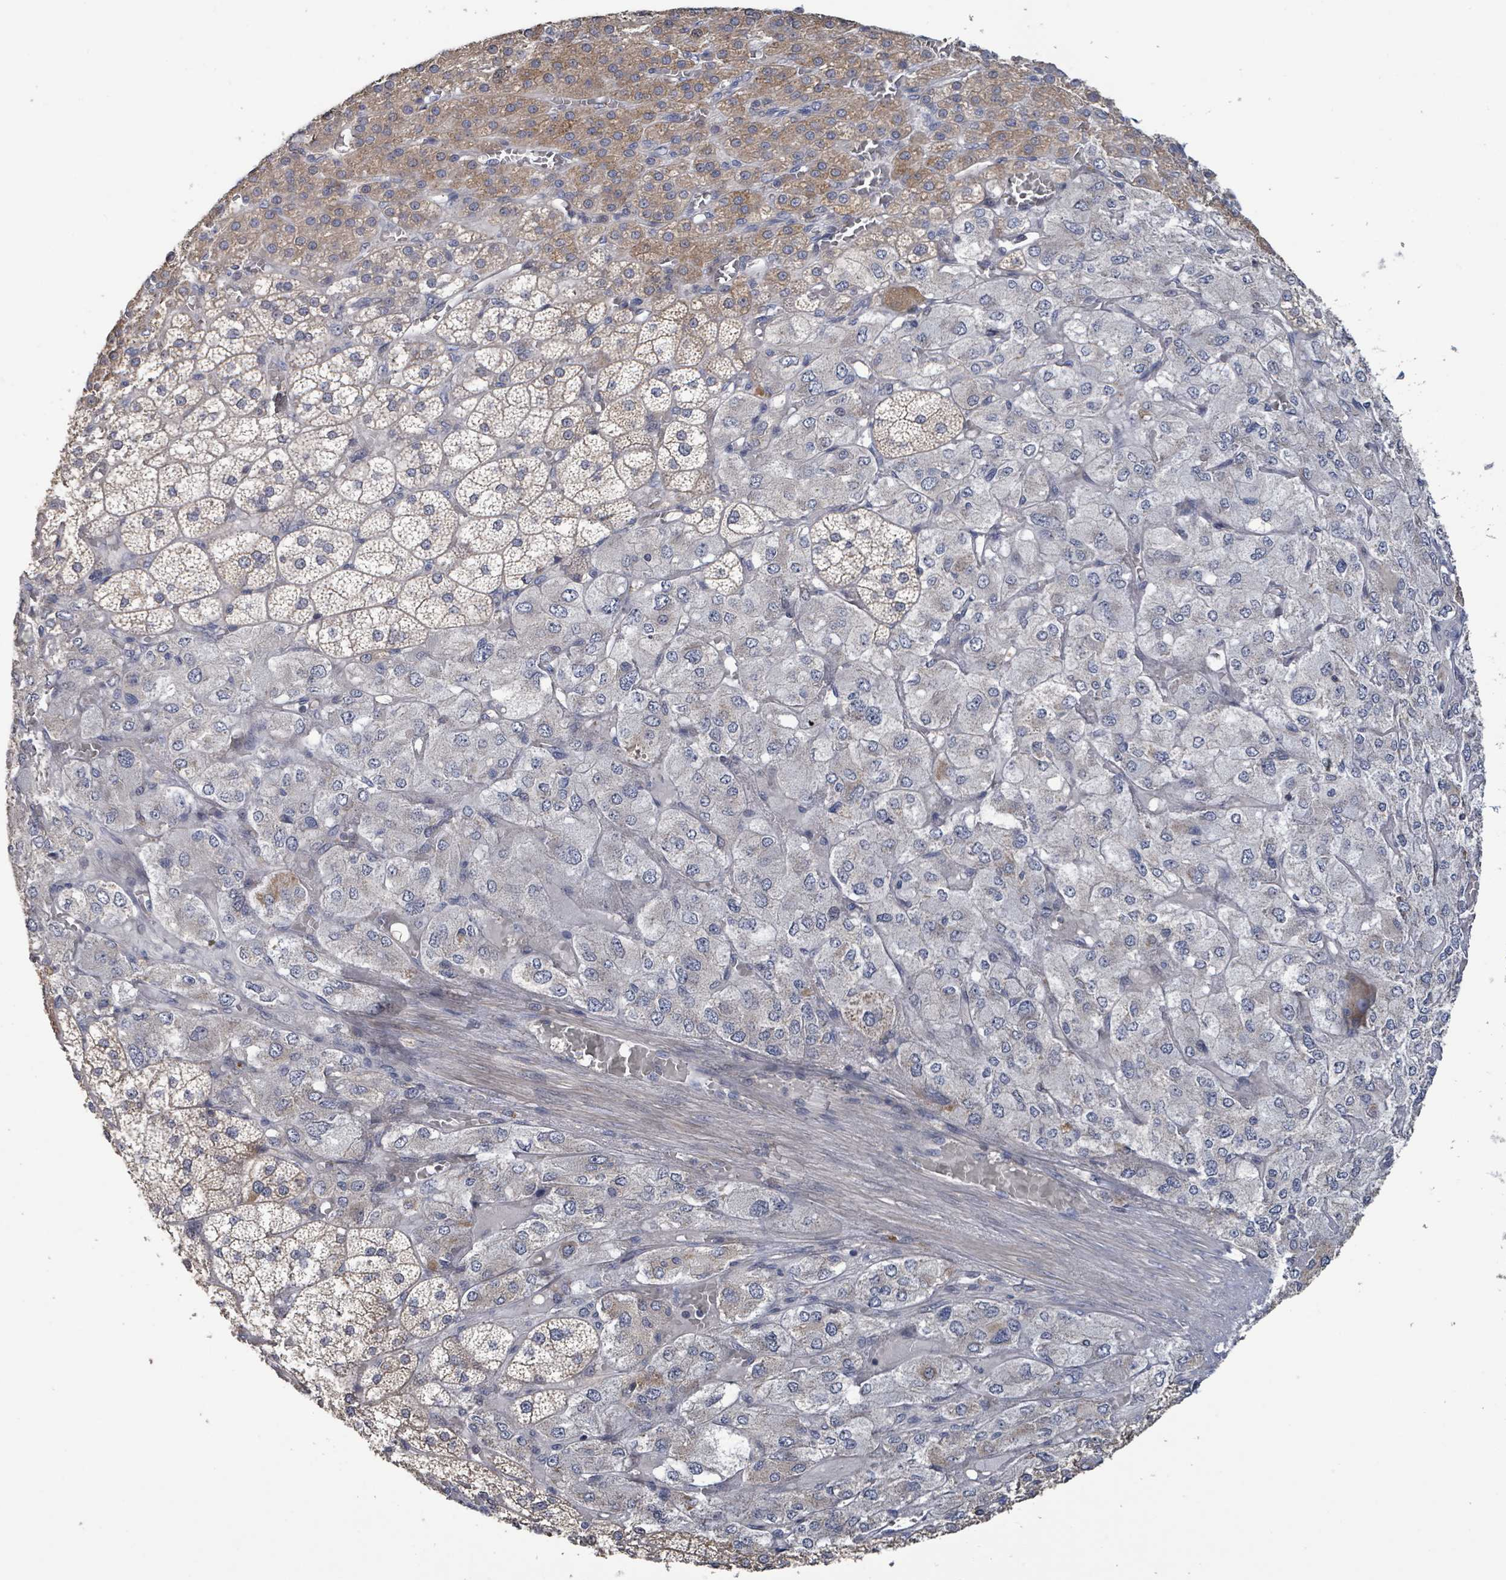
{"staining": {"intensity": "moderate", "quantity": "25%-75%", "location": "cytoplasmic/membranous"}, "tissue": "adrenal gland", "cell_type": "Glandular cells", "image_type": "normal", "snomed": [{"axis": "morphology", "description": "Normal tissue, NOS"}, {"axis": "topography", "description": "Adrenal gland"}], "caption": "High-magnification brightfield microscopy of normal adrenal gland stained with DAB (brown) and counterstained with hematoxylin (blue). glandular cells exhibit moderate cytoplasmic/membranous expression is identified in about25%-75% of cells. (DAB (3,3'-diaminobenzidine) IHC with brightfield microscopy, high magnification).", "gene": "PLAAT1", "patient": {"sex": "female", "age": 60}}